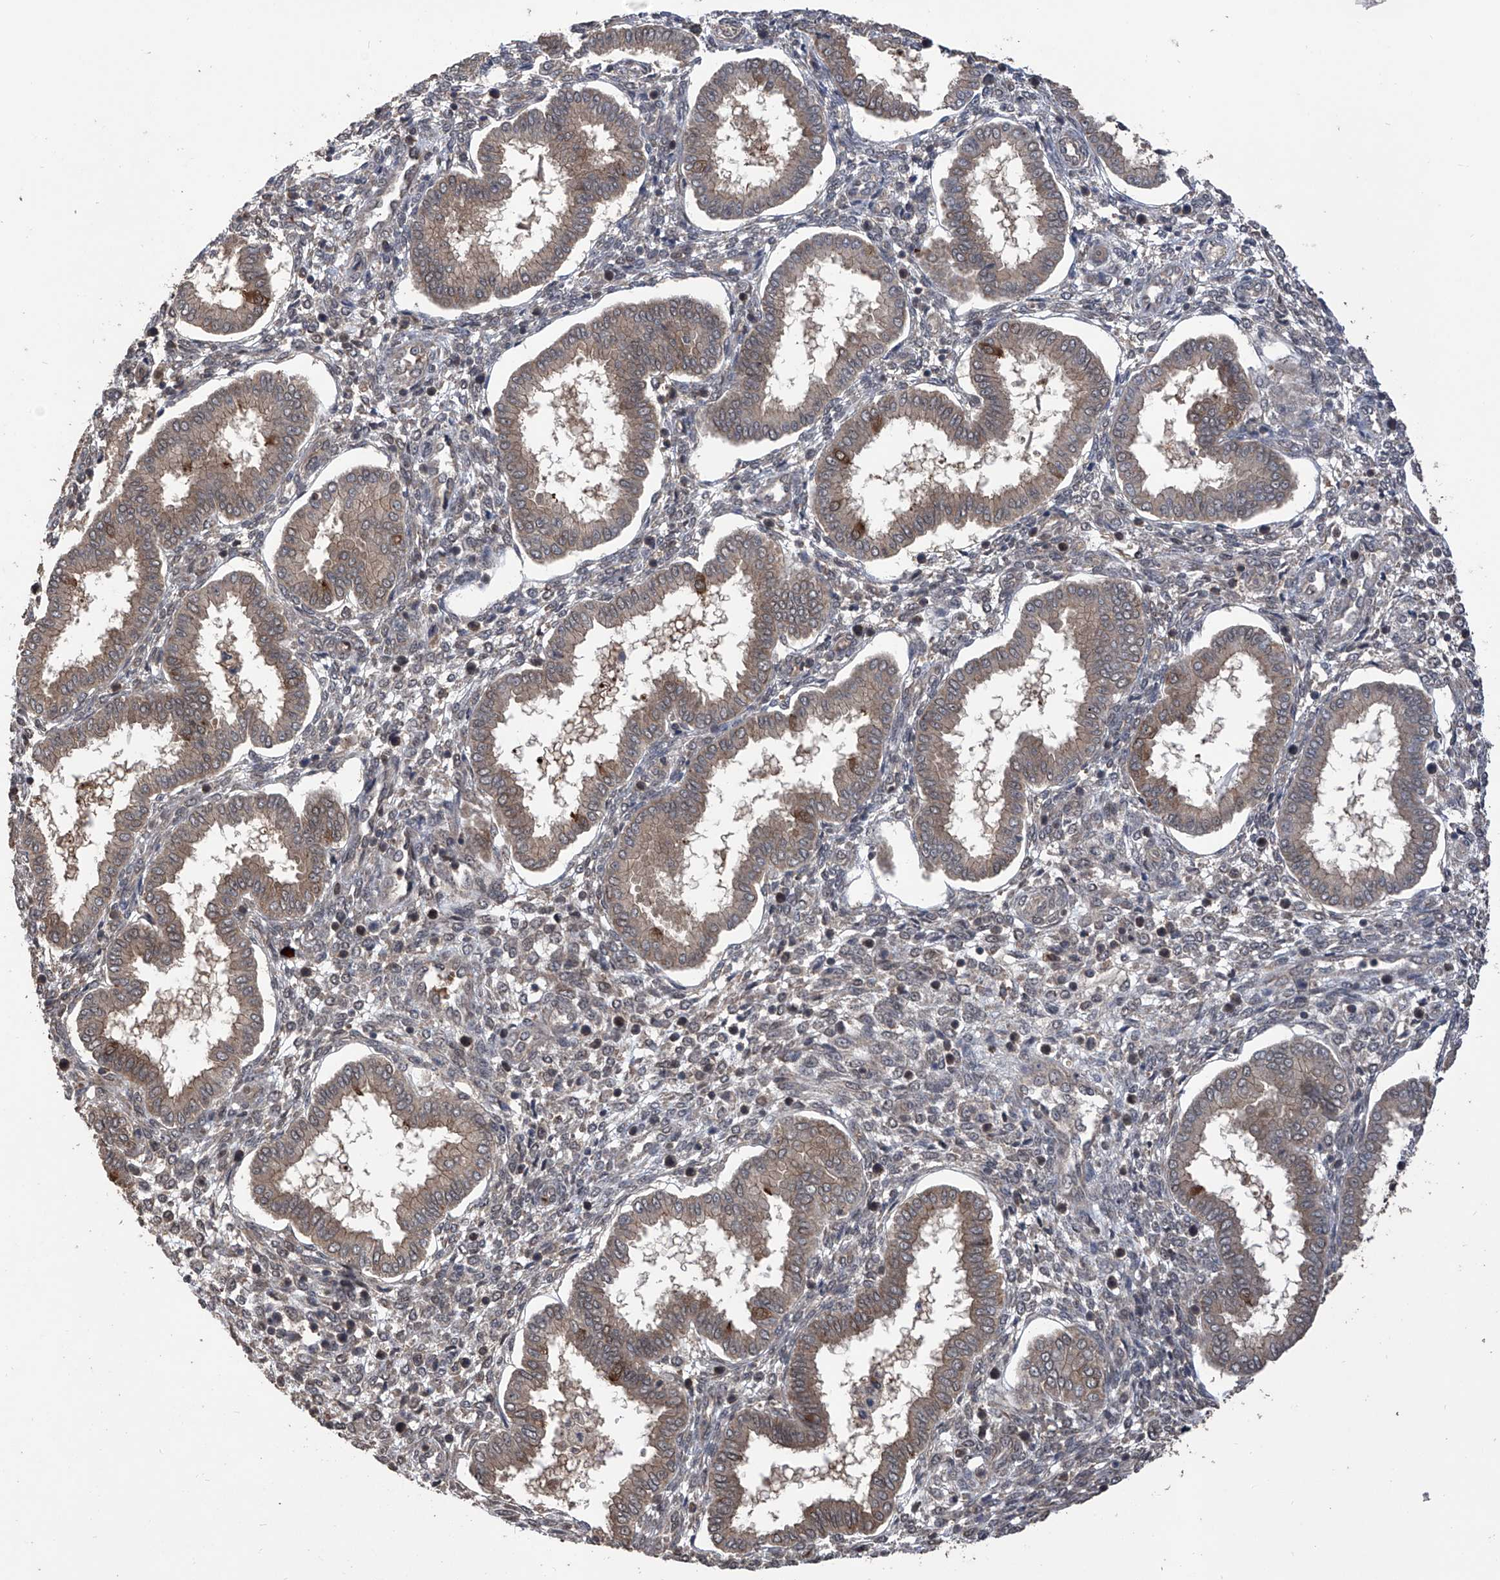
{"staining": {"intensity": "weak", "quantity": "25%-75%", "location": "cytoplasmic/membranous"}, "tissue": "endometrium", "cell_type": "Cells in endometrial stroma", "image_type": "normal", "snomed": [{"axis": "morphology", "description": "Normal tissue, NOS"}, {"axis": "topography", "description": "Endometrium"}], "caption": "Immunohistochemical staining of normal endometrium exhibits weak cytoplasmic/membranous protein positivity in approximately 25%-75% of cells in endometrial stroma.", "gene": "LYSMD4", "patient": {"sex": "female", "age": 24}}